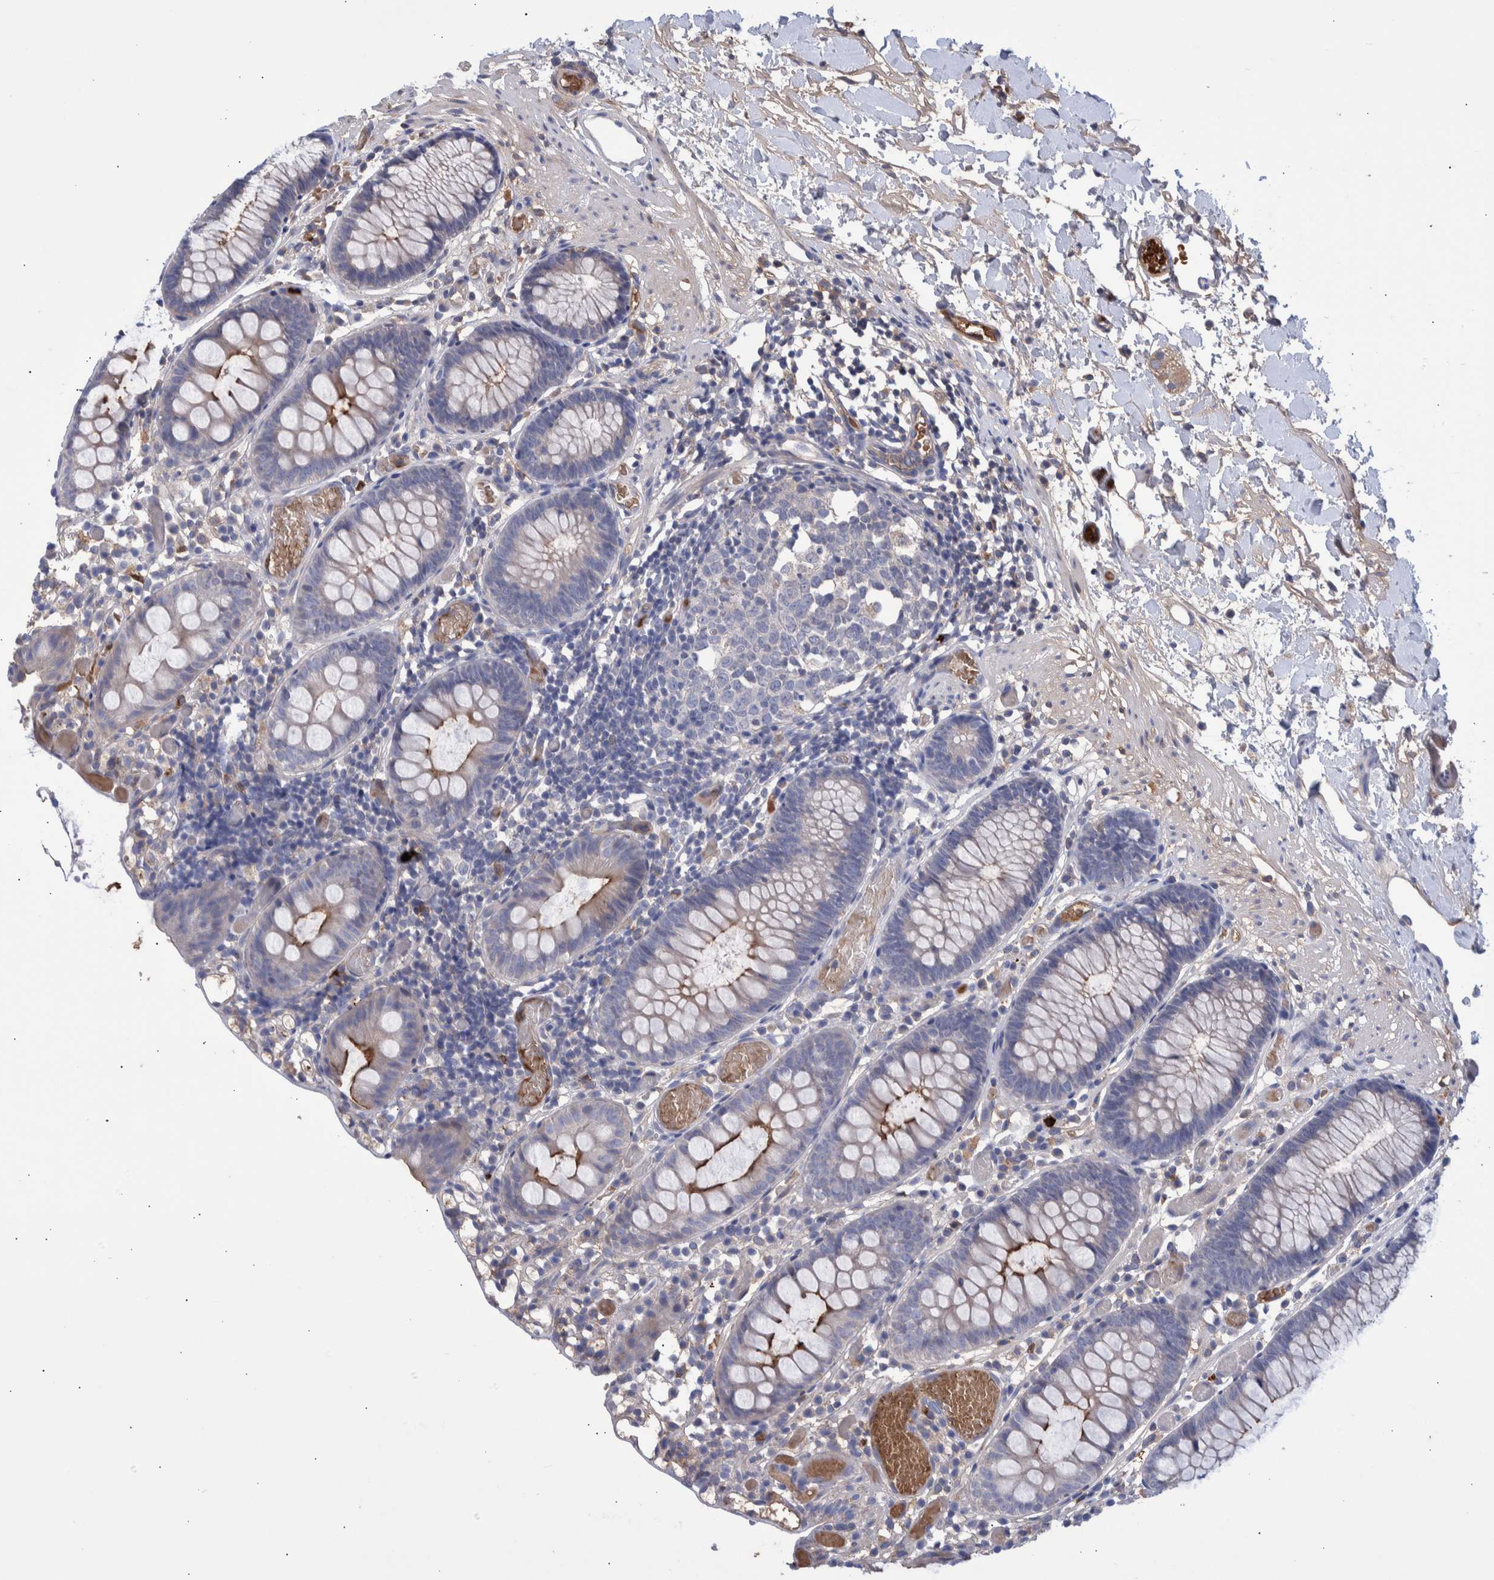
{"staining": {"intensity": "weak", "quantity": ">75%", "location": "cytoplasmic/membranous"}, "tissue": "colon", "cell_type": "Endothelial cells", "image_type": "normal", "snomed": [{"axis": "morphology", "description": "Normal tissue, NOS"}, {"axis": "topography", "description": "Colon"}], "caption": "A high-resolution micrograph shows immunohistochemistry staining of normal colon, which shows weak cytoplasmic/membranous expression in about >75% of endothelial cells. The staining was performed using DAB (3,3'-diaminobenzidine) to visualize the protein expression in brown, while the nuclei were stained in blue with hematoxylin (Magnification: 20x).", "gene": "DLL4", "patient": {"sex": "male", "age": 14}}